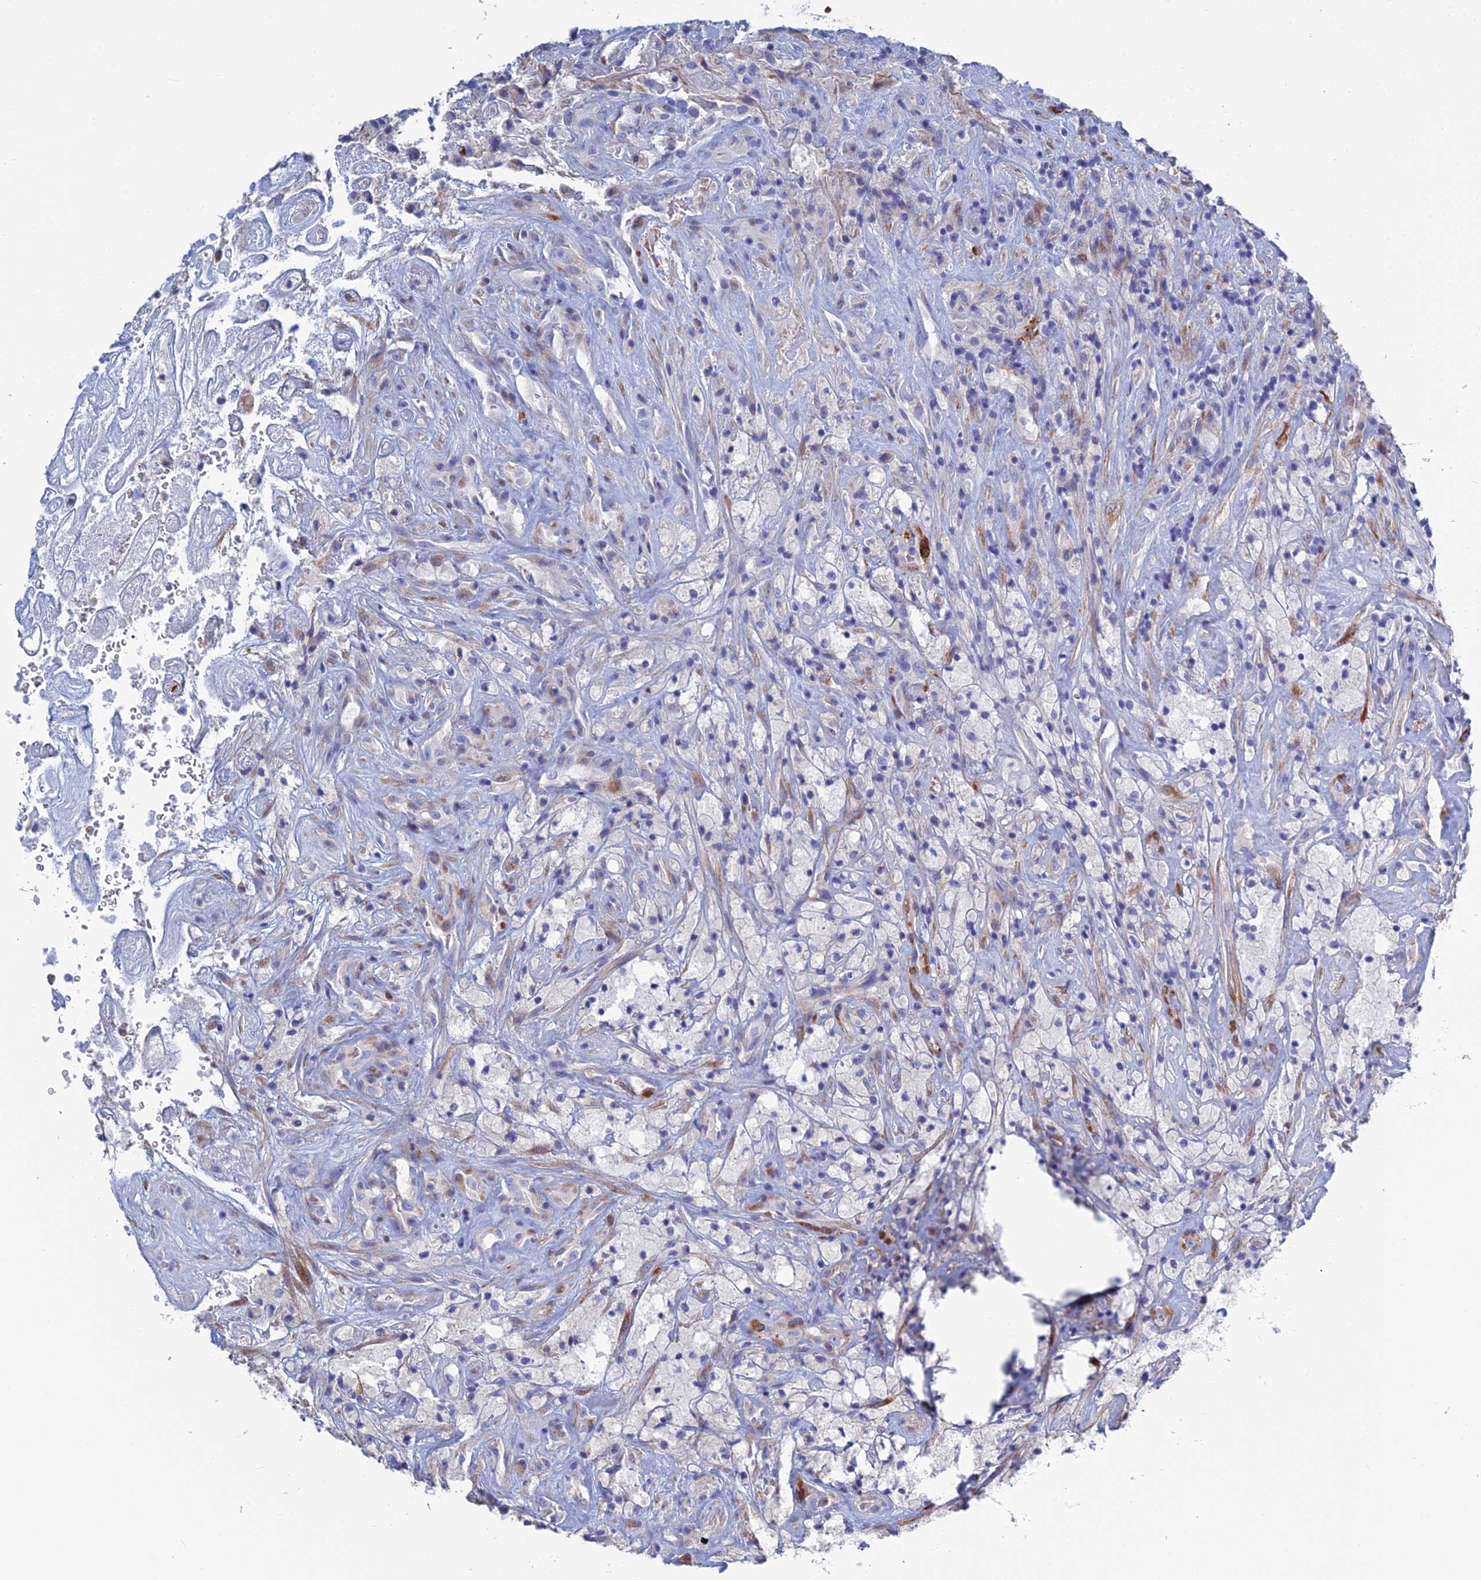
{"staining": {"intensity": "negative", "quantity": "none", "location": "none"}, "tissue": "glioma", "cell_type": "Tumor cells", "image_type": "cancer", "snomed": [{"axis": "morphology", "description": "Glioma, malignant, High grade"}, {"axis": "topography", "description": "Brain"}], "caption": "An image of human glioma is negative for staining in tumor cells.", "gene": "PCDHA8", "patient": {"sex": "male", "age": 69}}